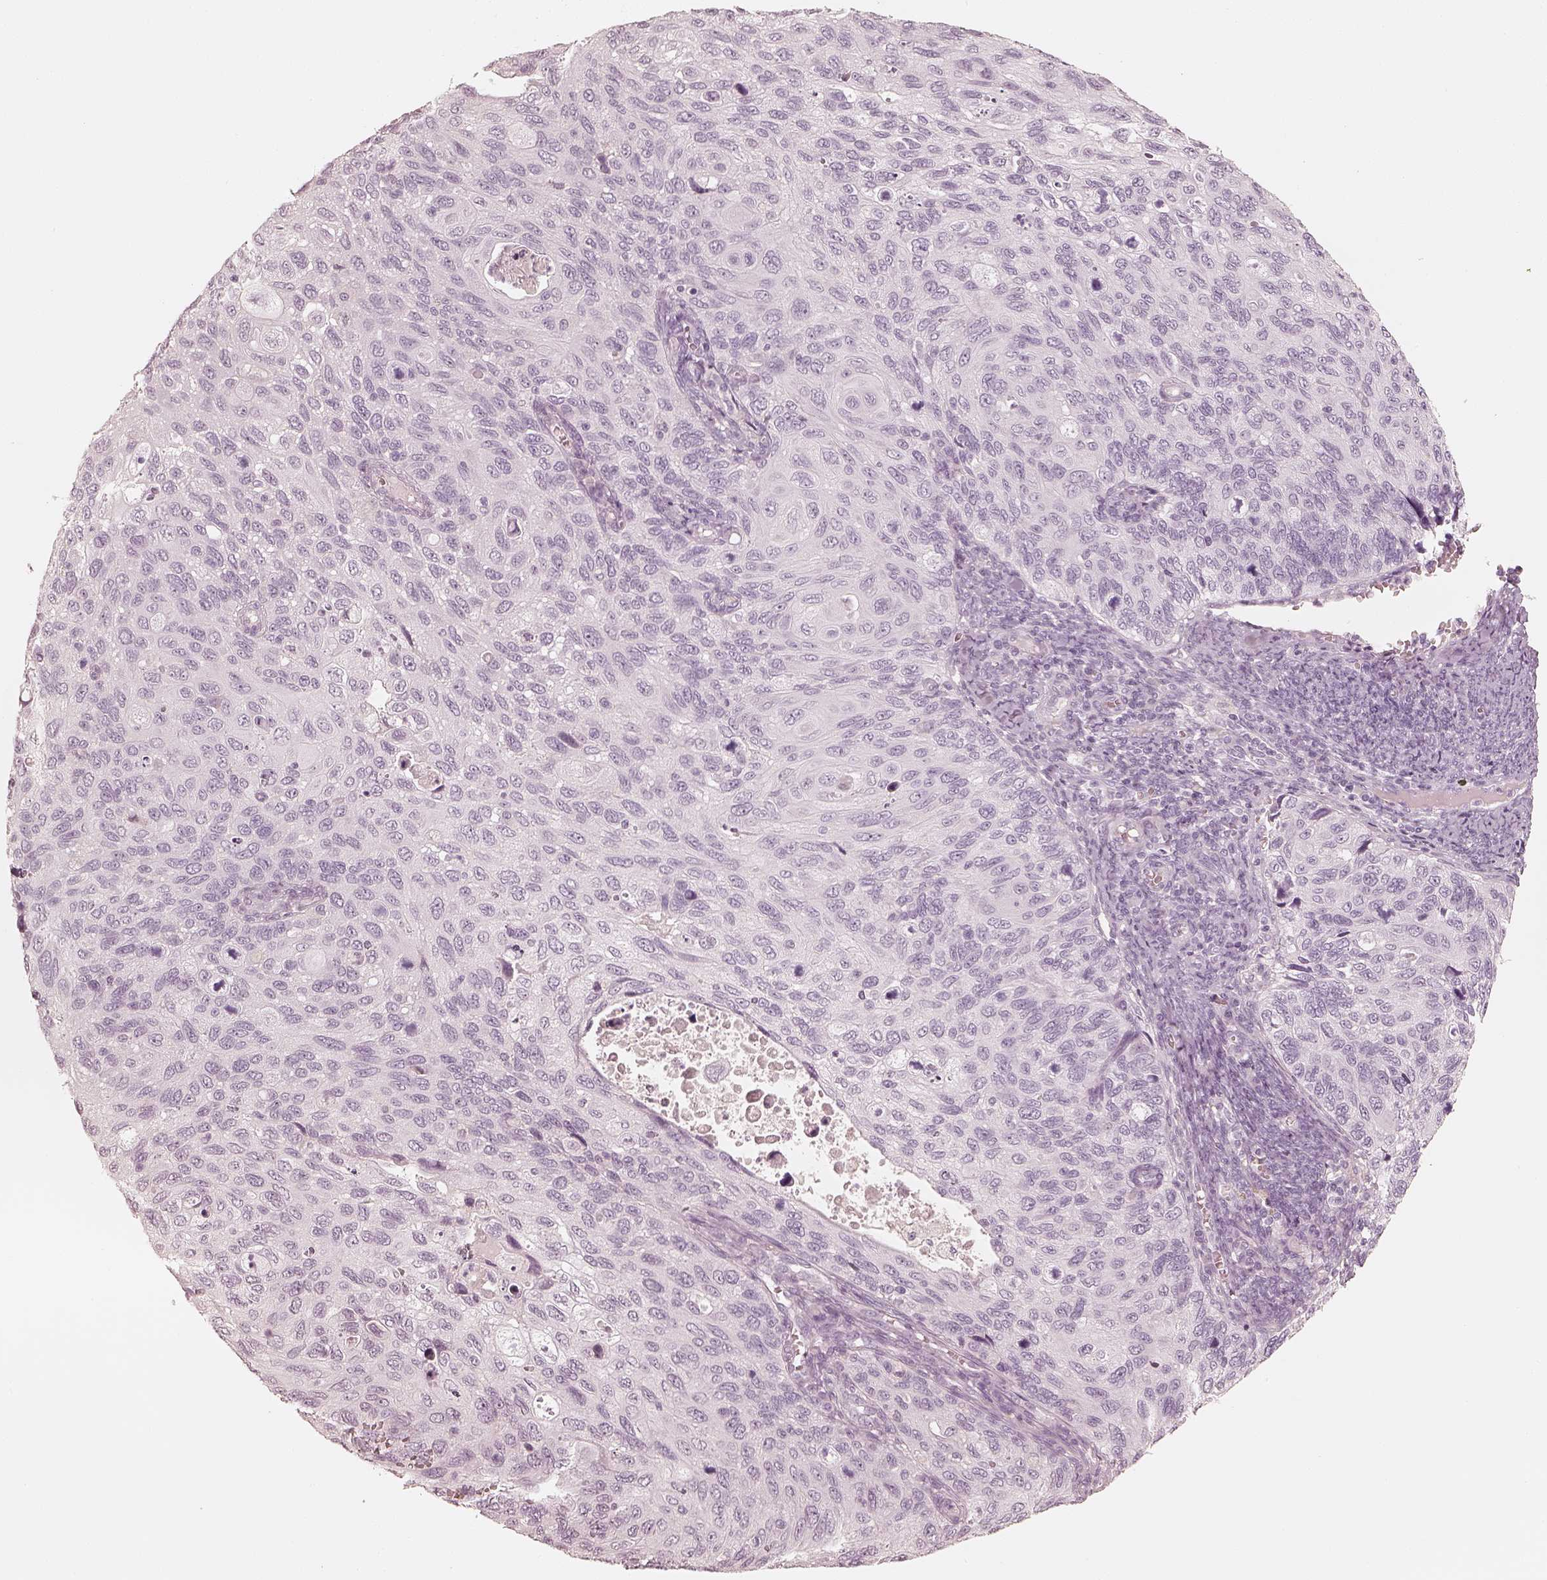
{"staining": {"intensity": "negative", "quantity": "none", "location": "none"}, "tissue": "cervical cancer", "cell_type": "Tumor cells", "image_type": "cancer", "snomed": [{"axis": "morphology", "description": "Squamous cell carcinoma, NOS"}, {"axis": "topography", "description": "Cervix"}], "caption": "This photomicrograph is of cervical cancer stained with immunohistochemistry (IHC) to label a protein in brown with the nuclei are counter-stained blue. There is no staining in tumor cells.", "gene": "KRT82", "patient": {"sex": "female", "age": 70}}